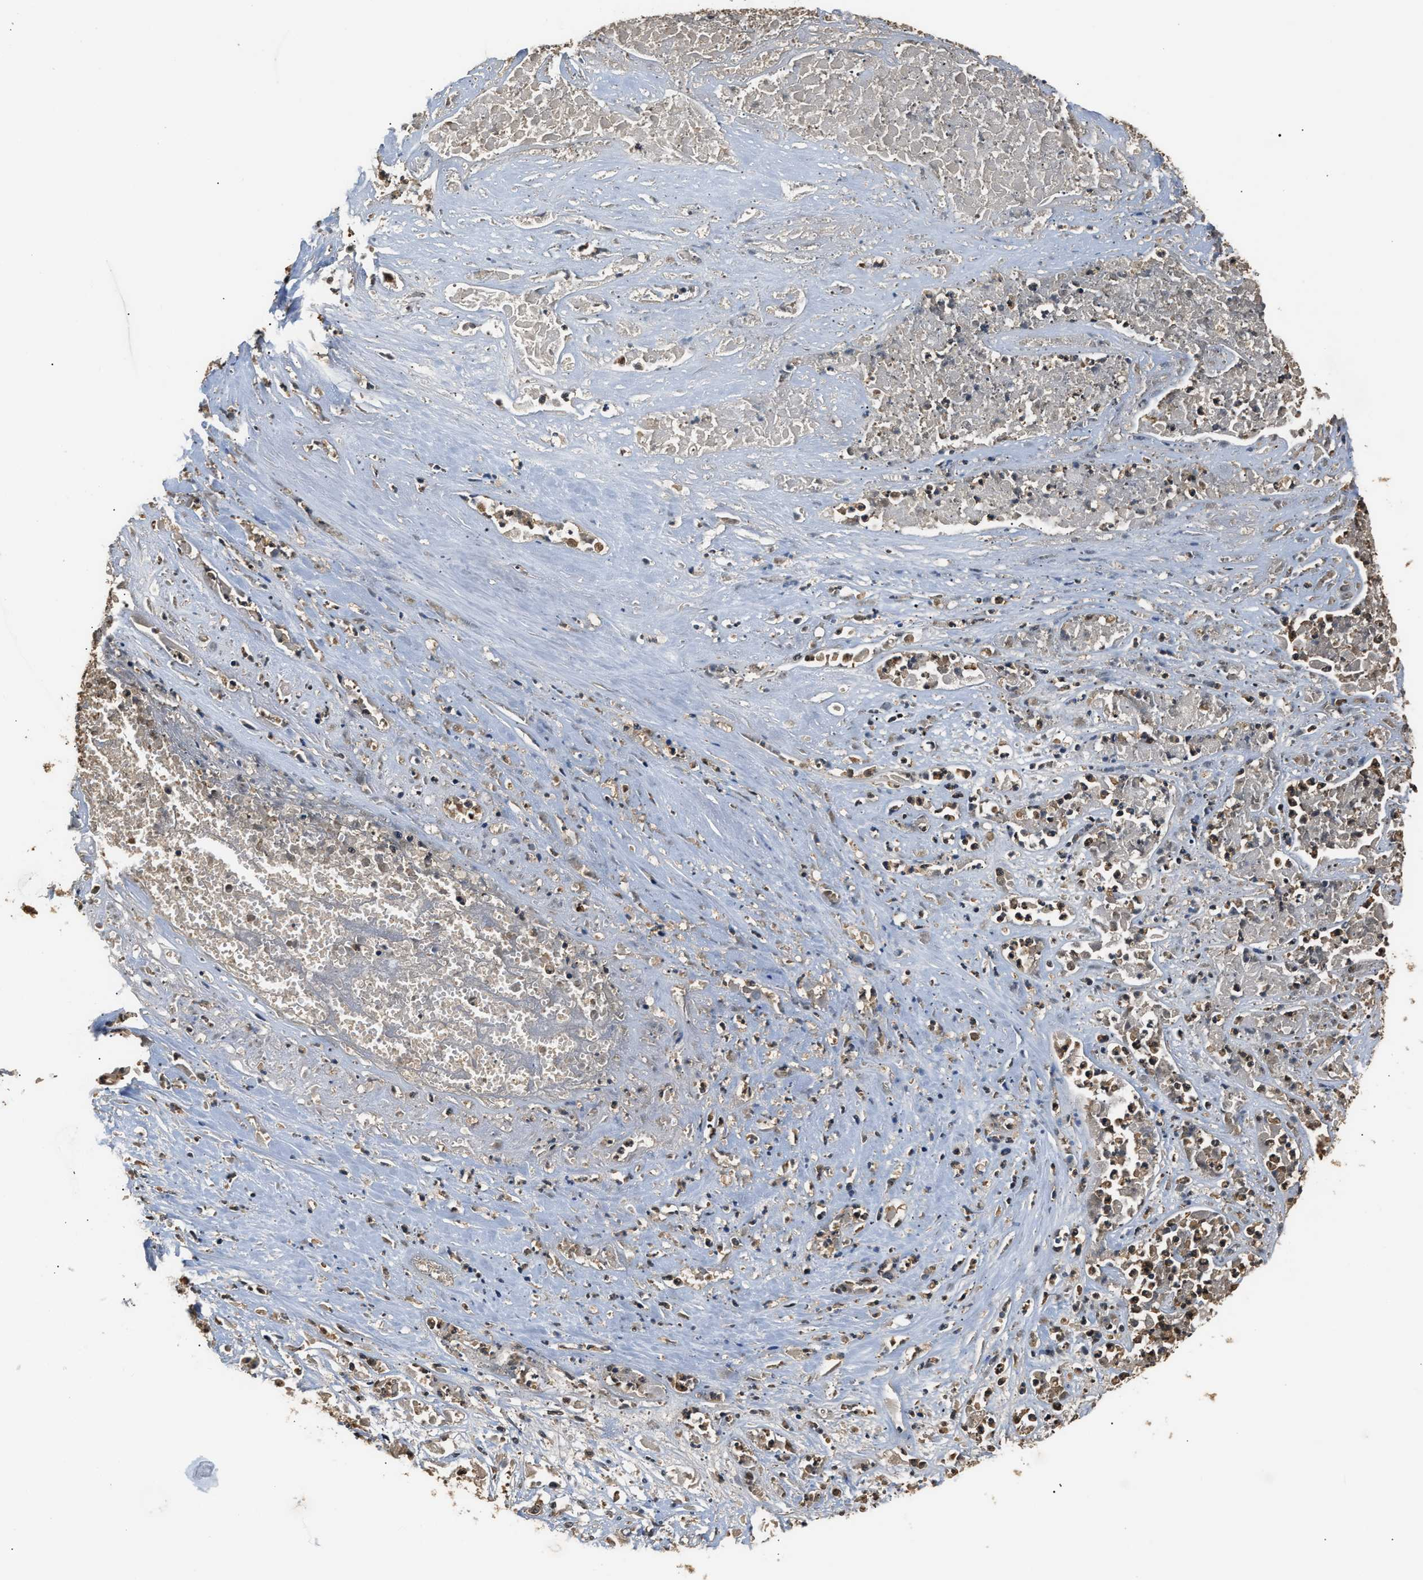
{"staining": {"intensity": "negative", "quantity": "none", "location": "none"}, "tissue": "lung cancer", "cell_type": "Tumor cells", "image_type": "cancer", "snomed": [{"axis": "morphology", "description": "Squamous cell carcinoma, NOS"}, {"axis": "topography", "description": "Lung"}], "caption": "Protein analysis of lung squamous cell carcinoma demonstrates no significant staining in tumor cells.", "gene": "GPI", "patient": {"sex": "male", "age": 71}}